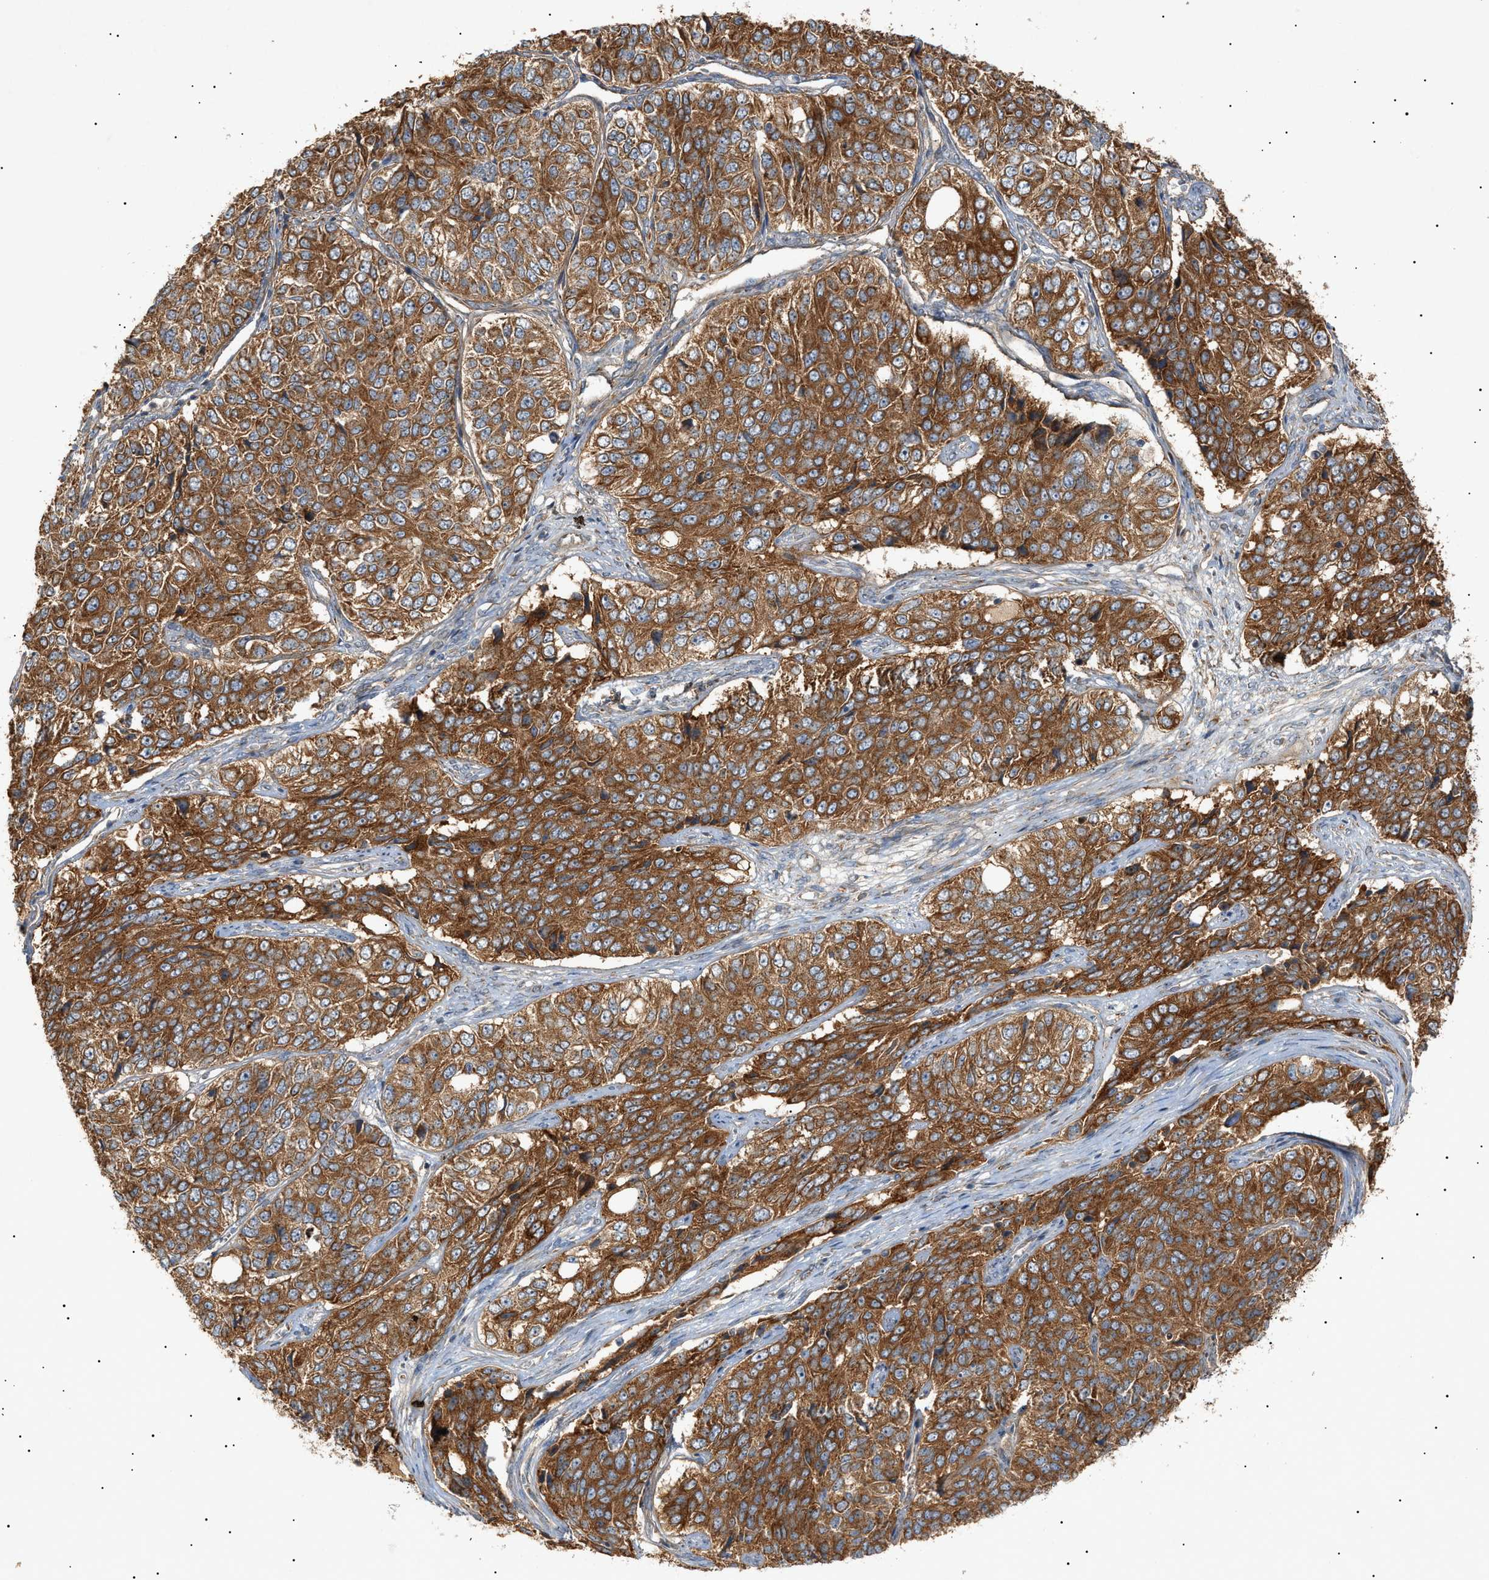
{"staining": {"intensity": "strong", "quantity": ">75%", "location": "cytoplasmic/membranous"}, "tissue": "ovarian cancer", "cell_type": "Tumor cells", "image_type": "cancer", "snomed": [{"axis": "morphology", "description": "Carcinoma, endometroid"}, {"axis": "topography", "description": "Ovary"}], "caption": "IHC of human endometroid carcinoma (ovarian) exhibits high levels of strong cytoplasmic/membranous expression in about >75% of tumor cells. The staining was performed using DAB, with brown indicating positive protein expression. Nuclei are stained blue with hematoxylin.", "gene": "MTCH1", "patient": {"sex": "female", "age": 51}}